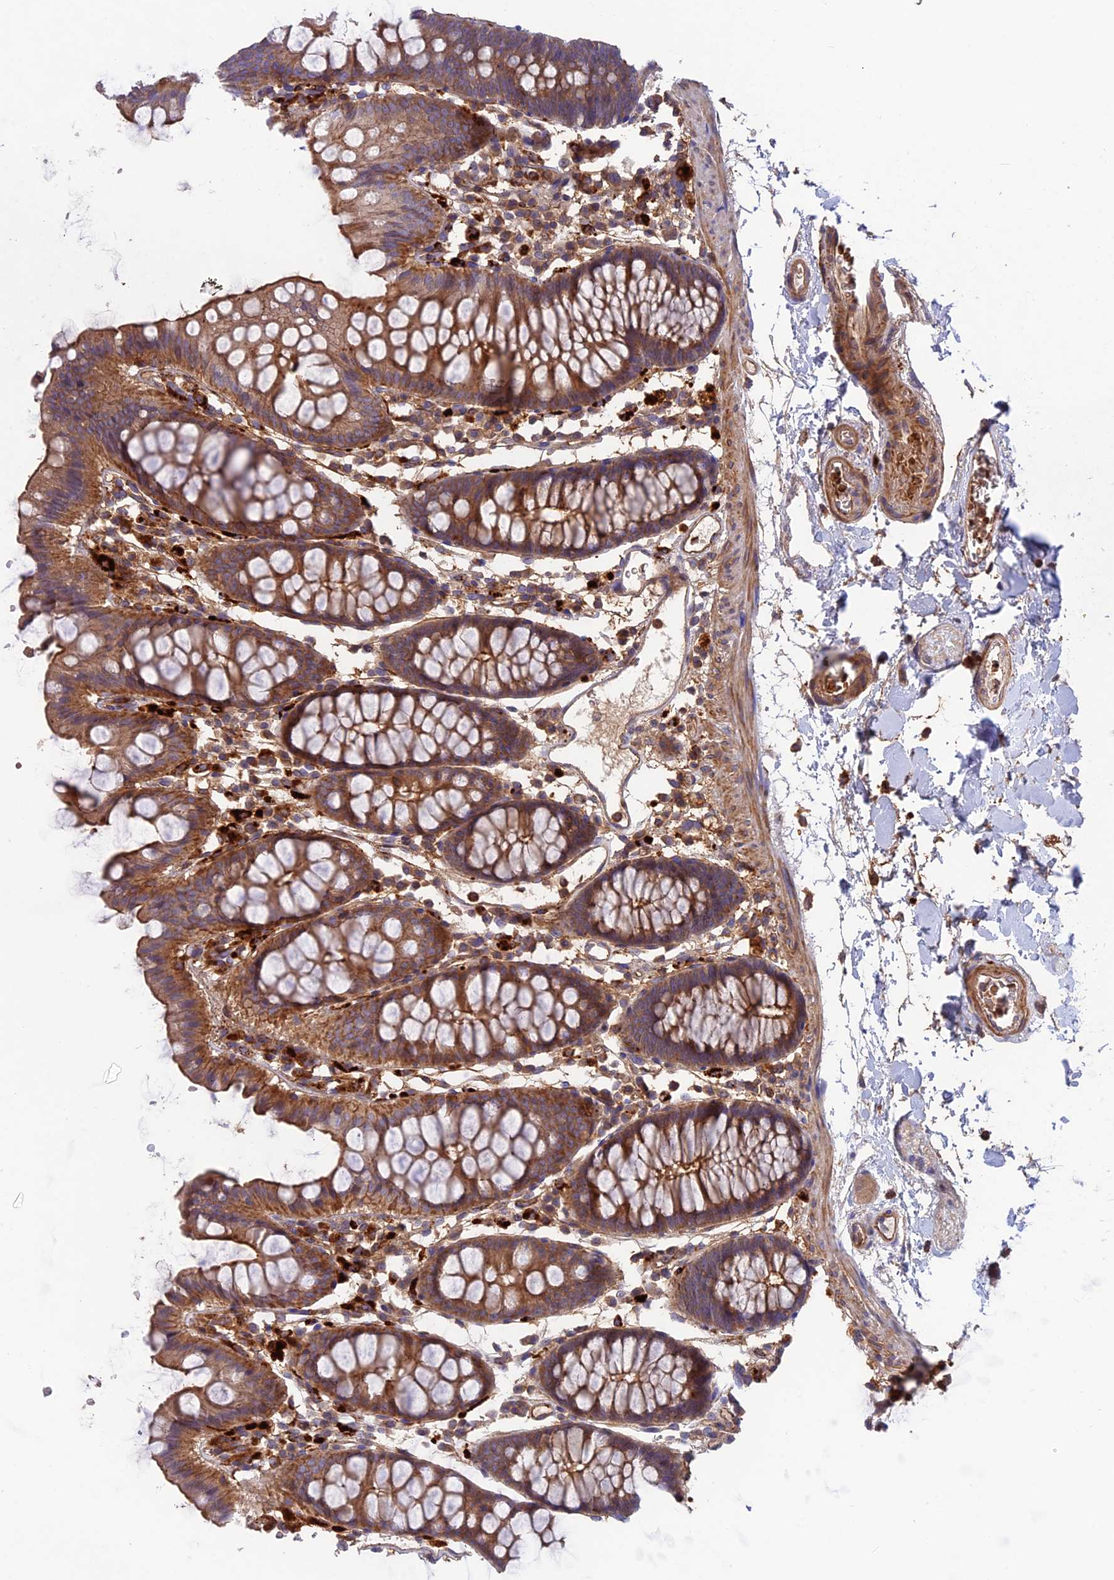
{"staining": {"intensity": "moderate", "quantity": ">75%", "location": "cytoplasmic/membranous"}, "tissue": "colon", "cell_type": "Endothelial cells", "image_type": "normal", "snomed": [{"axis": "morphology", "description": "Normal tissue, NOS"}, {"axis": "topography", "description": "Colon"}], "caption": "Immunohistochemical staining of benign colon displays moderate cytoplasmic/membranous protein positivity in about >75% of endothelial cells. Nuclei are stained in blue.", "gene": "CPNE7", "patient": {"sex": "male", "age": 75}}